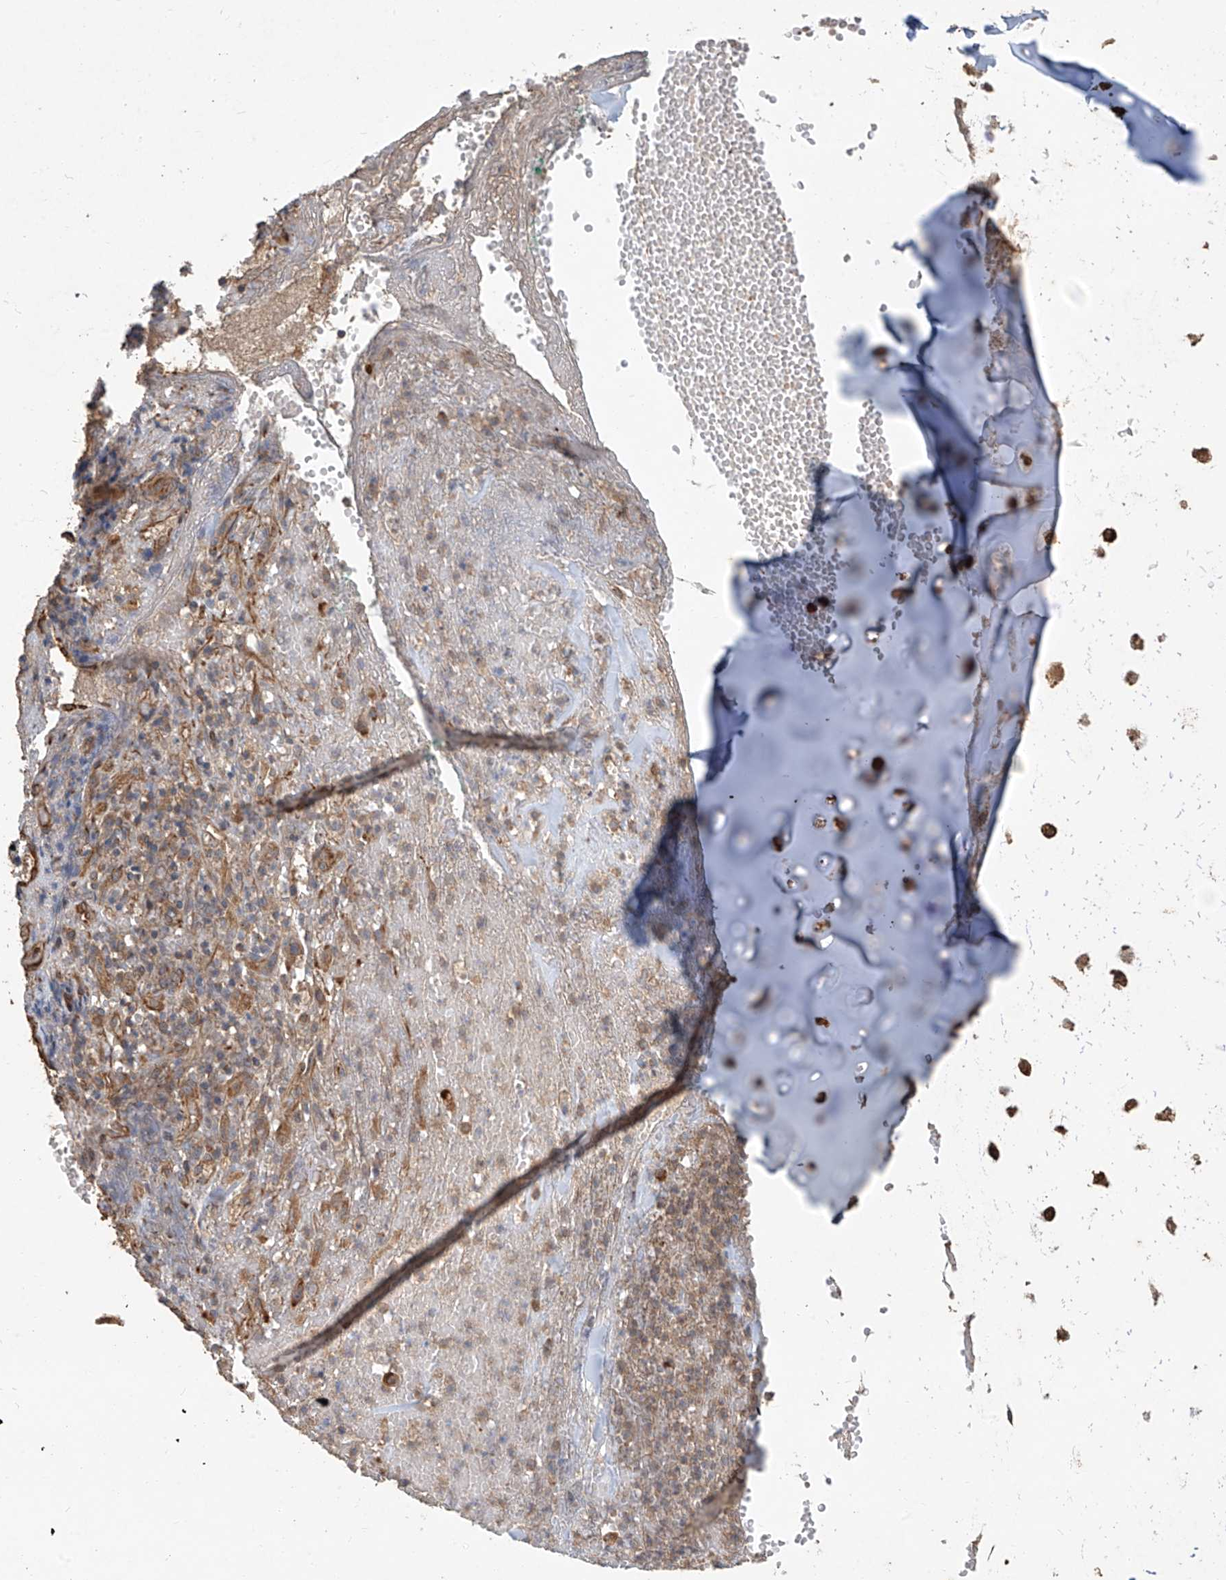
{"staining": {"intensity": "strong", "quantity": ">75%", "location": "cytoplasmic/membranous"}, "tissue": "adipose tissue", "cell_type": "Adipocytes", "image_type": "normal", "snomed": [{"axis": "morphology", "description": "Normal tissue, NOS"}, {"axis": "morphology", "description": "Basal cell carcinoma"}, {"axis": "topography", "description": "Cartilage tissue"}, {"axis": "topography", "description": "Nasopharynx"}, {"axis": "topography", "description": "Oral tissue"}], "caption": "Immunohistochemical staining of unremarkable adipose tissue exhibits >75% levels of strong cytoplasmic/membranous protein staining in about >75% of adipocytes. The staining is performed using DAB (3,3'-diaminobenzidine) brown chromogen to label protein expression. The nuclei are counter-stained blue using hematoxylin.", "gene": "AGBL5", "patient": {"sex": "female", "age": 77}}